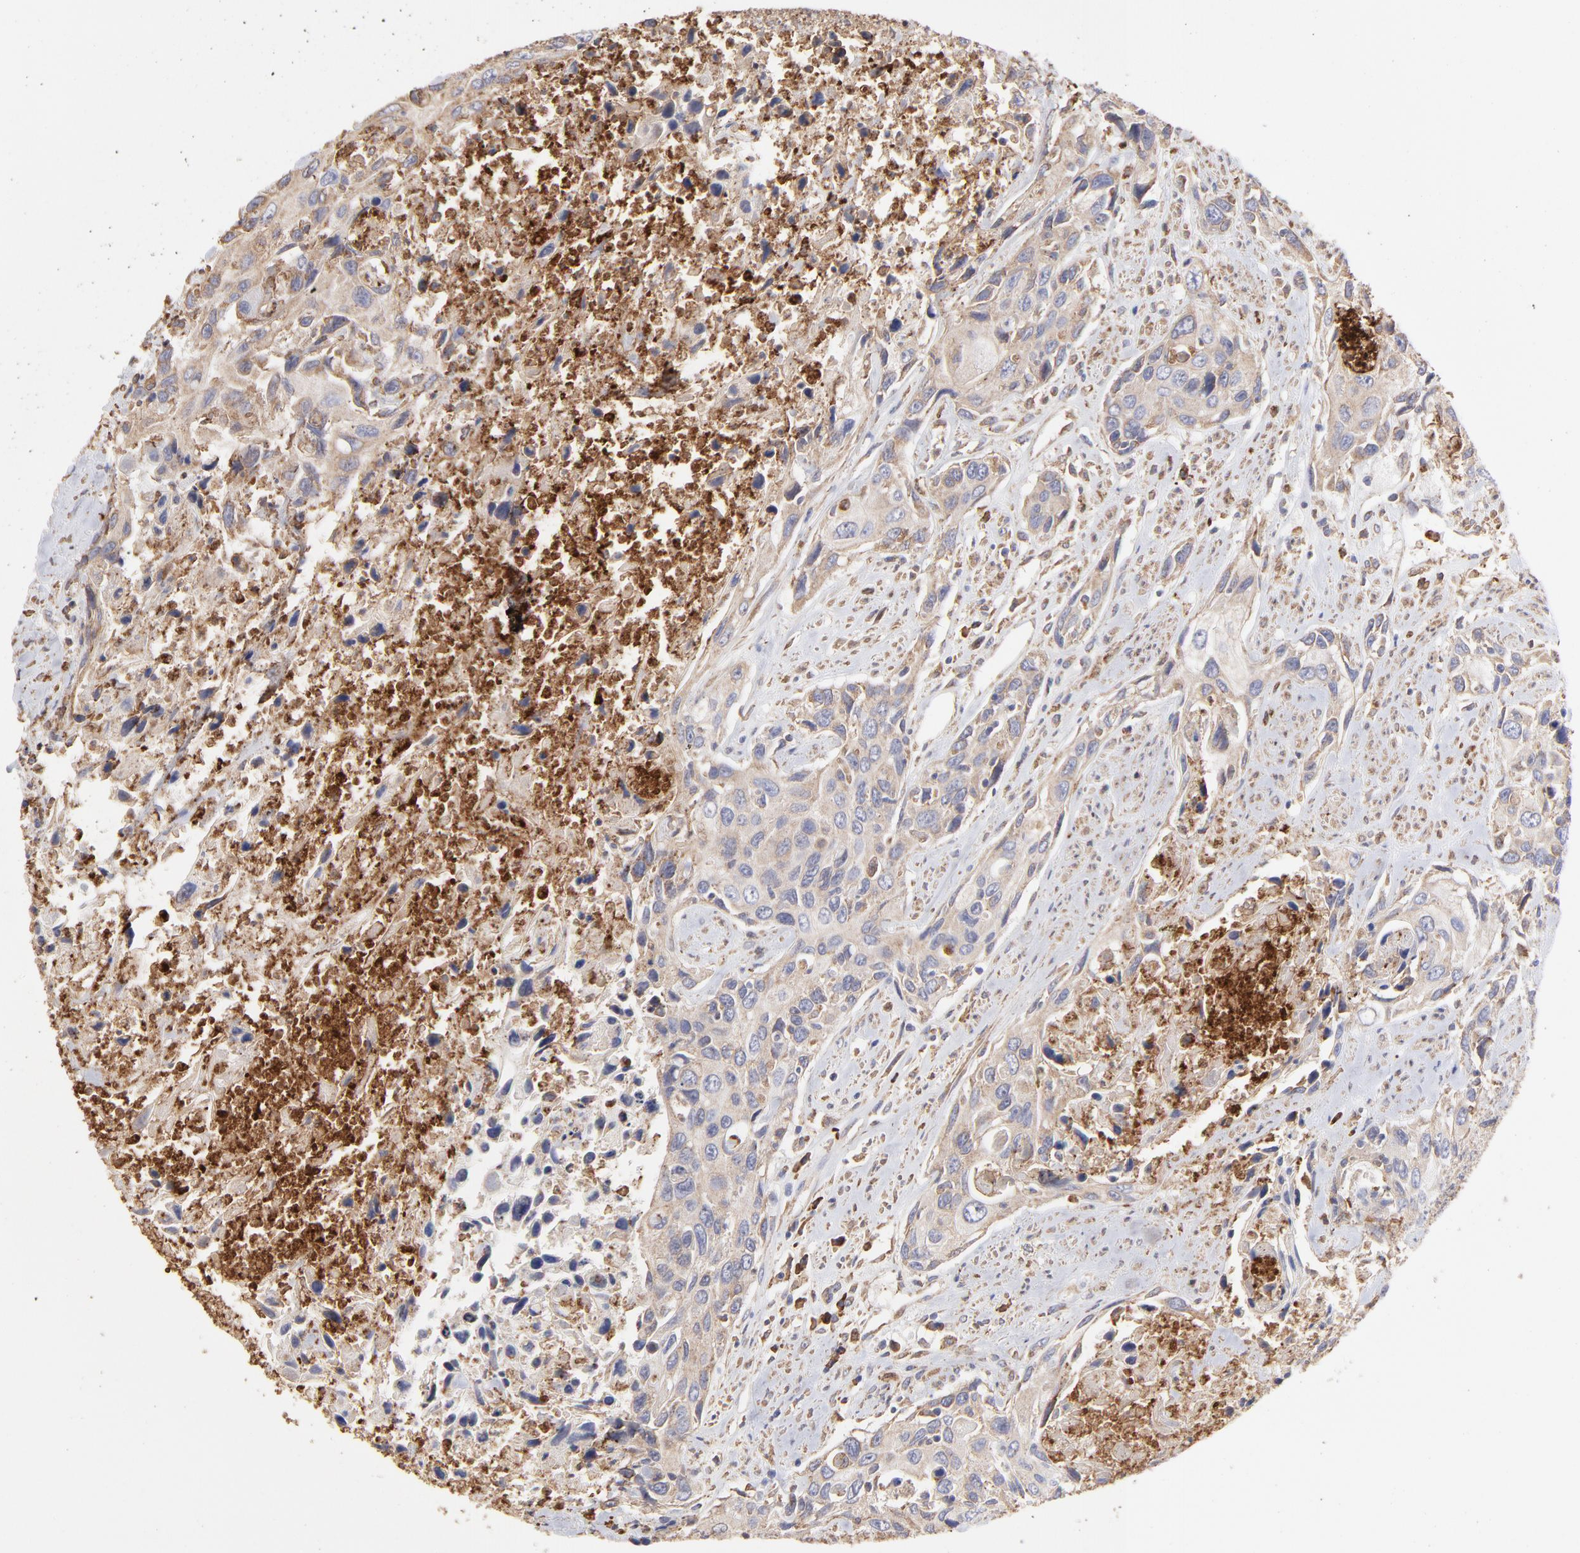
{"staining": {"intensity": "moderate", "quantity": ">75%", "location": "cytoplasmic/membranous"}, "tissue": "urothelial cancer", "cell_type": "Tumor cells", "image_type": "cancer", "snomed": [{"axis": "morphology", "description": "Urothelial carcinoma, High grade"}, {"axis": "topography", "description": "Urinary bladder"}], "caption": "Urothelial cancer stained with a brown dye demonstrates moderate cytoplasmic/membranous positive positivity in about >75% of tumor cells.", "gene": "PFKM", "patient": {"sex": "male", "age": 71}}